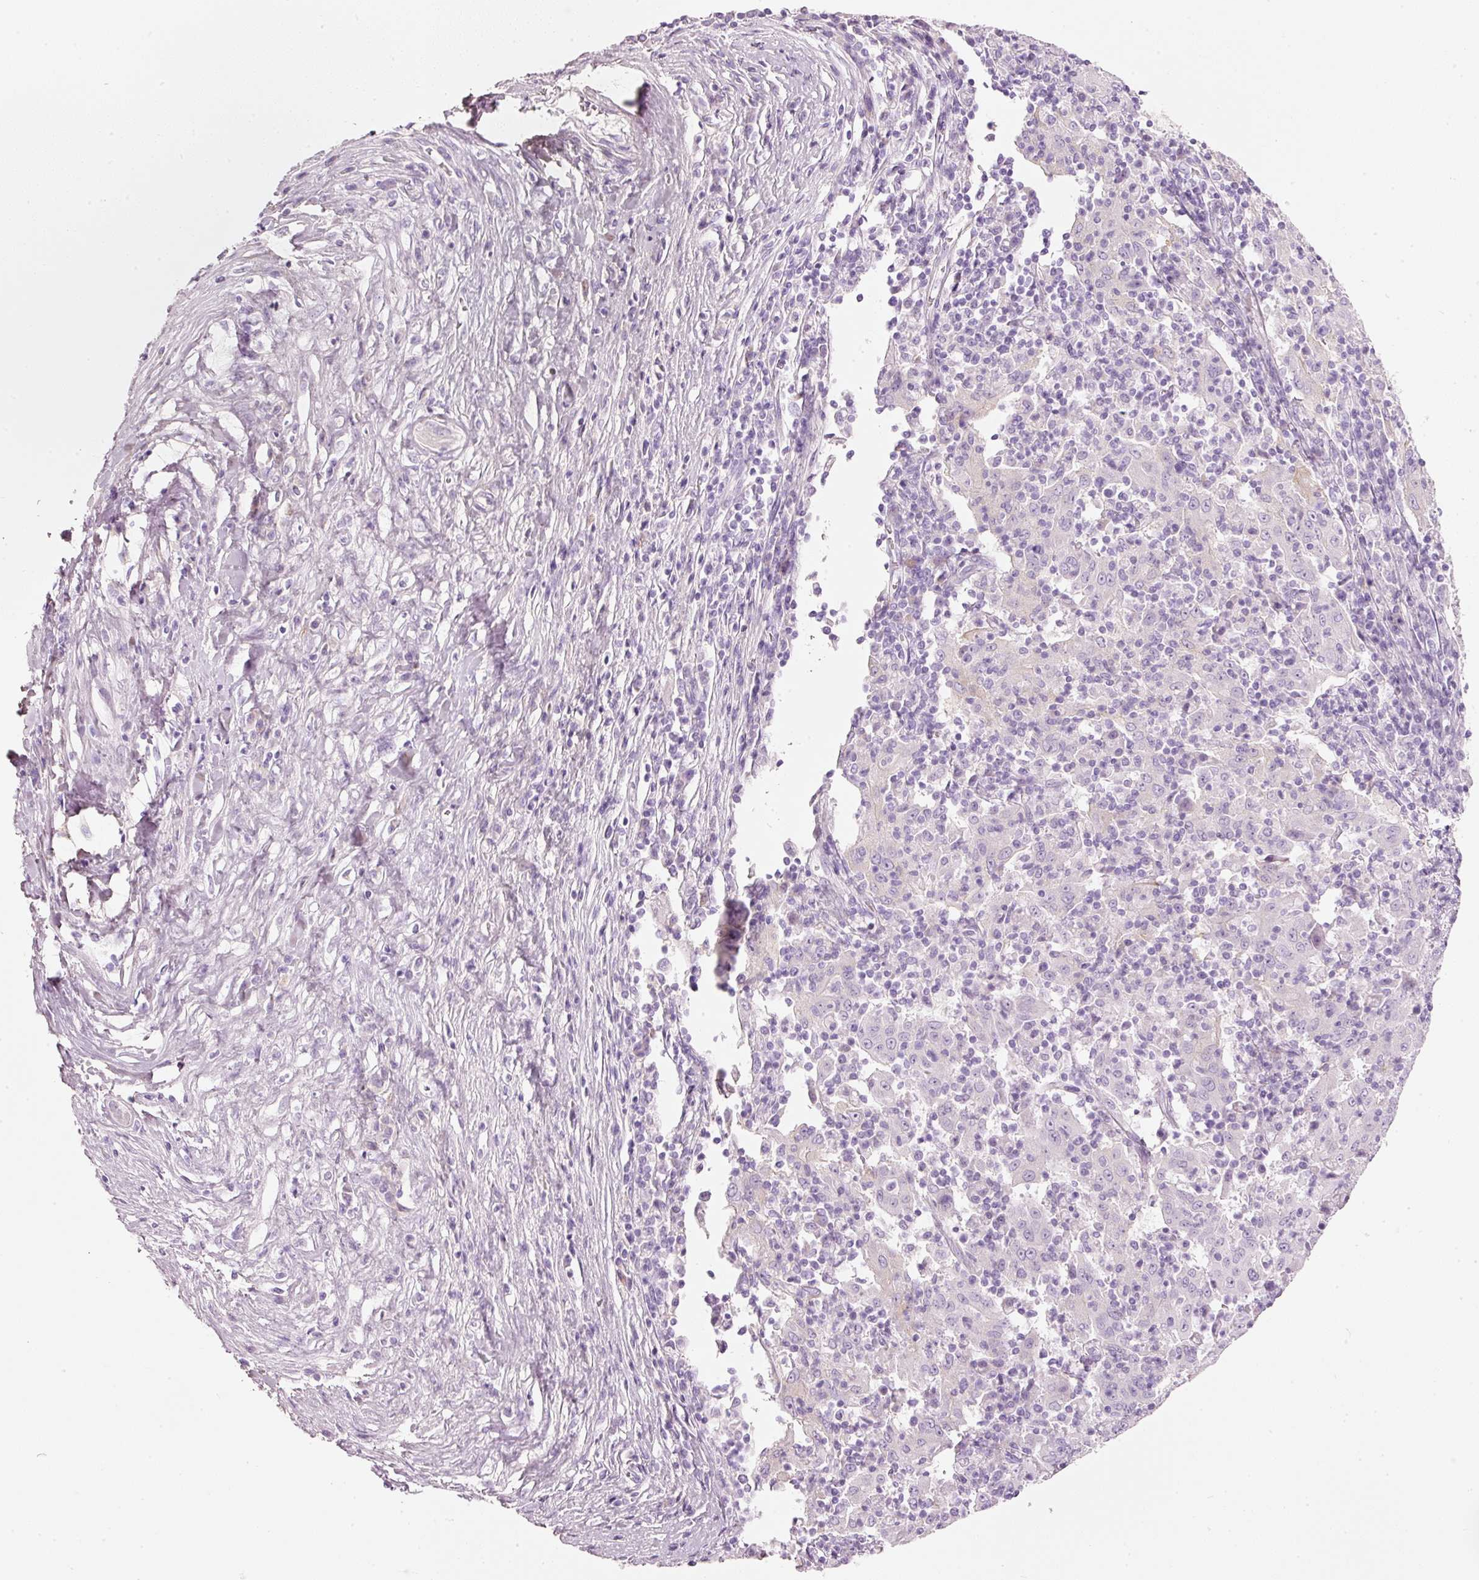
{"staining": {"intensity": "negative", "quantity": "none", "location": "none"}, "tissue": "pancreatic cancer", "cell_type": "Tumor cells", "image_type": "cancer", "snomed": [{"axis": "morphology", "description": "Adenocarcinoma, NOS"}, {"axis": "topography", "description": "Pancreas"}], "caption": "Immunohistochemistry (IHC) of human pancreatic cancer reveals no positivity in tumor cells.", "gene": "PDXDC1", "patient": {"sex": "male", "age": 63}}